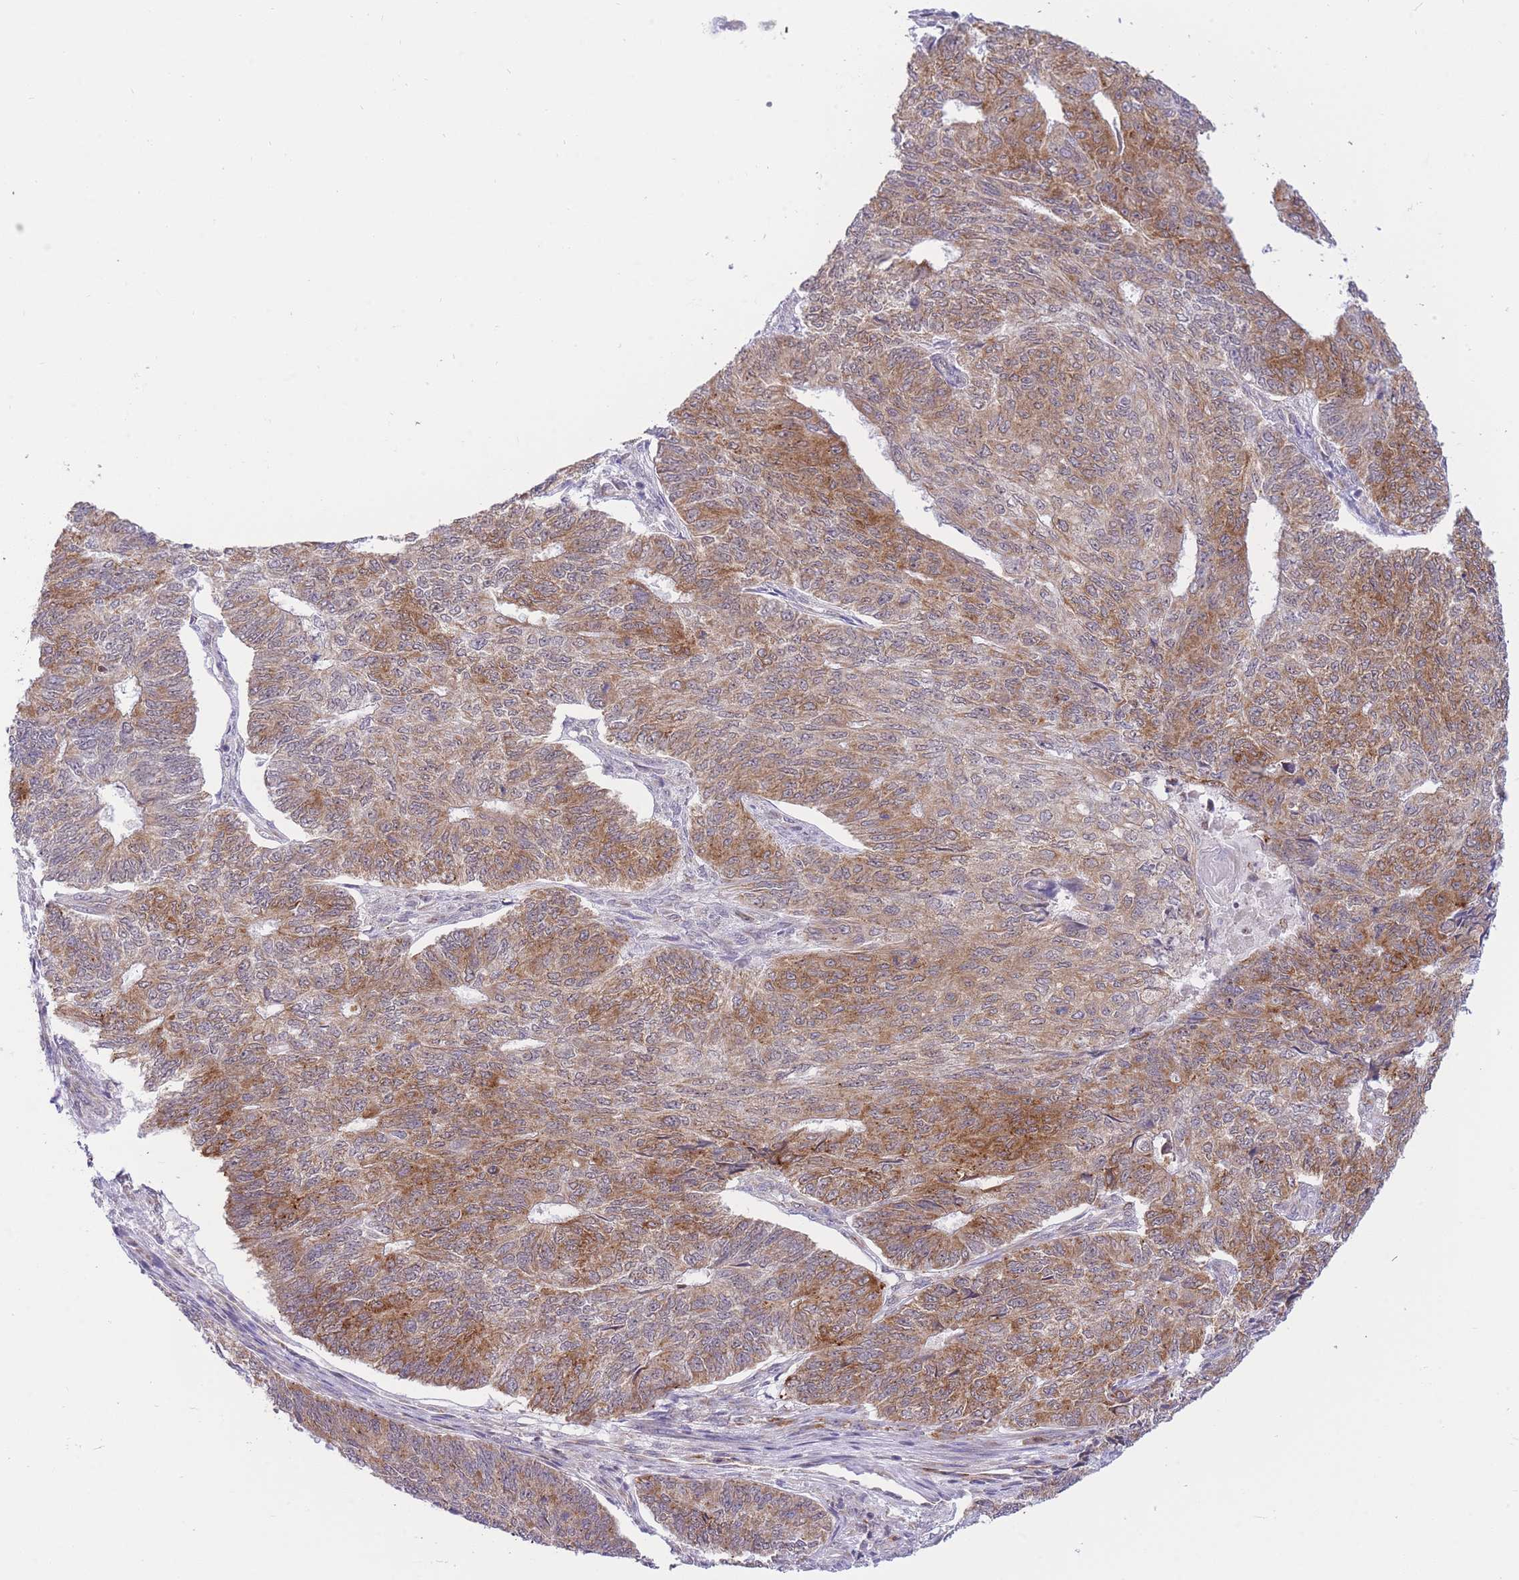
{"staining": {"intensity": "moderate", "quantity": ">75%", "location": "cytoplasmic/membranous"}, "tissue": "endometrial cancer", "cell_type": "Tumor cells", "image_type": "cancer", "snomed": [{"axis": "morphology", "description": "Adenocarcinoma, NOS"}, {"axis": "topography", "description": "Endometrium"}], "caption": "This is a photomicrograph of immunohistochemistry staining of endometrial cancer (adenocarcinoma), which shows moderate staining in the cytoplasmic/membranous of tumor cells.", "gene": "EXOSC8", "patient": {"sex": "female", "age": 32}}